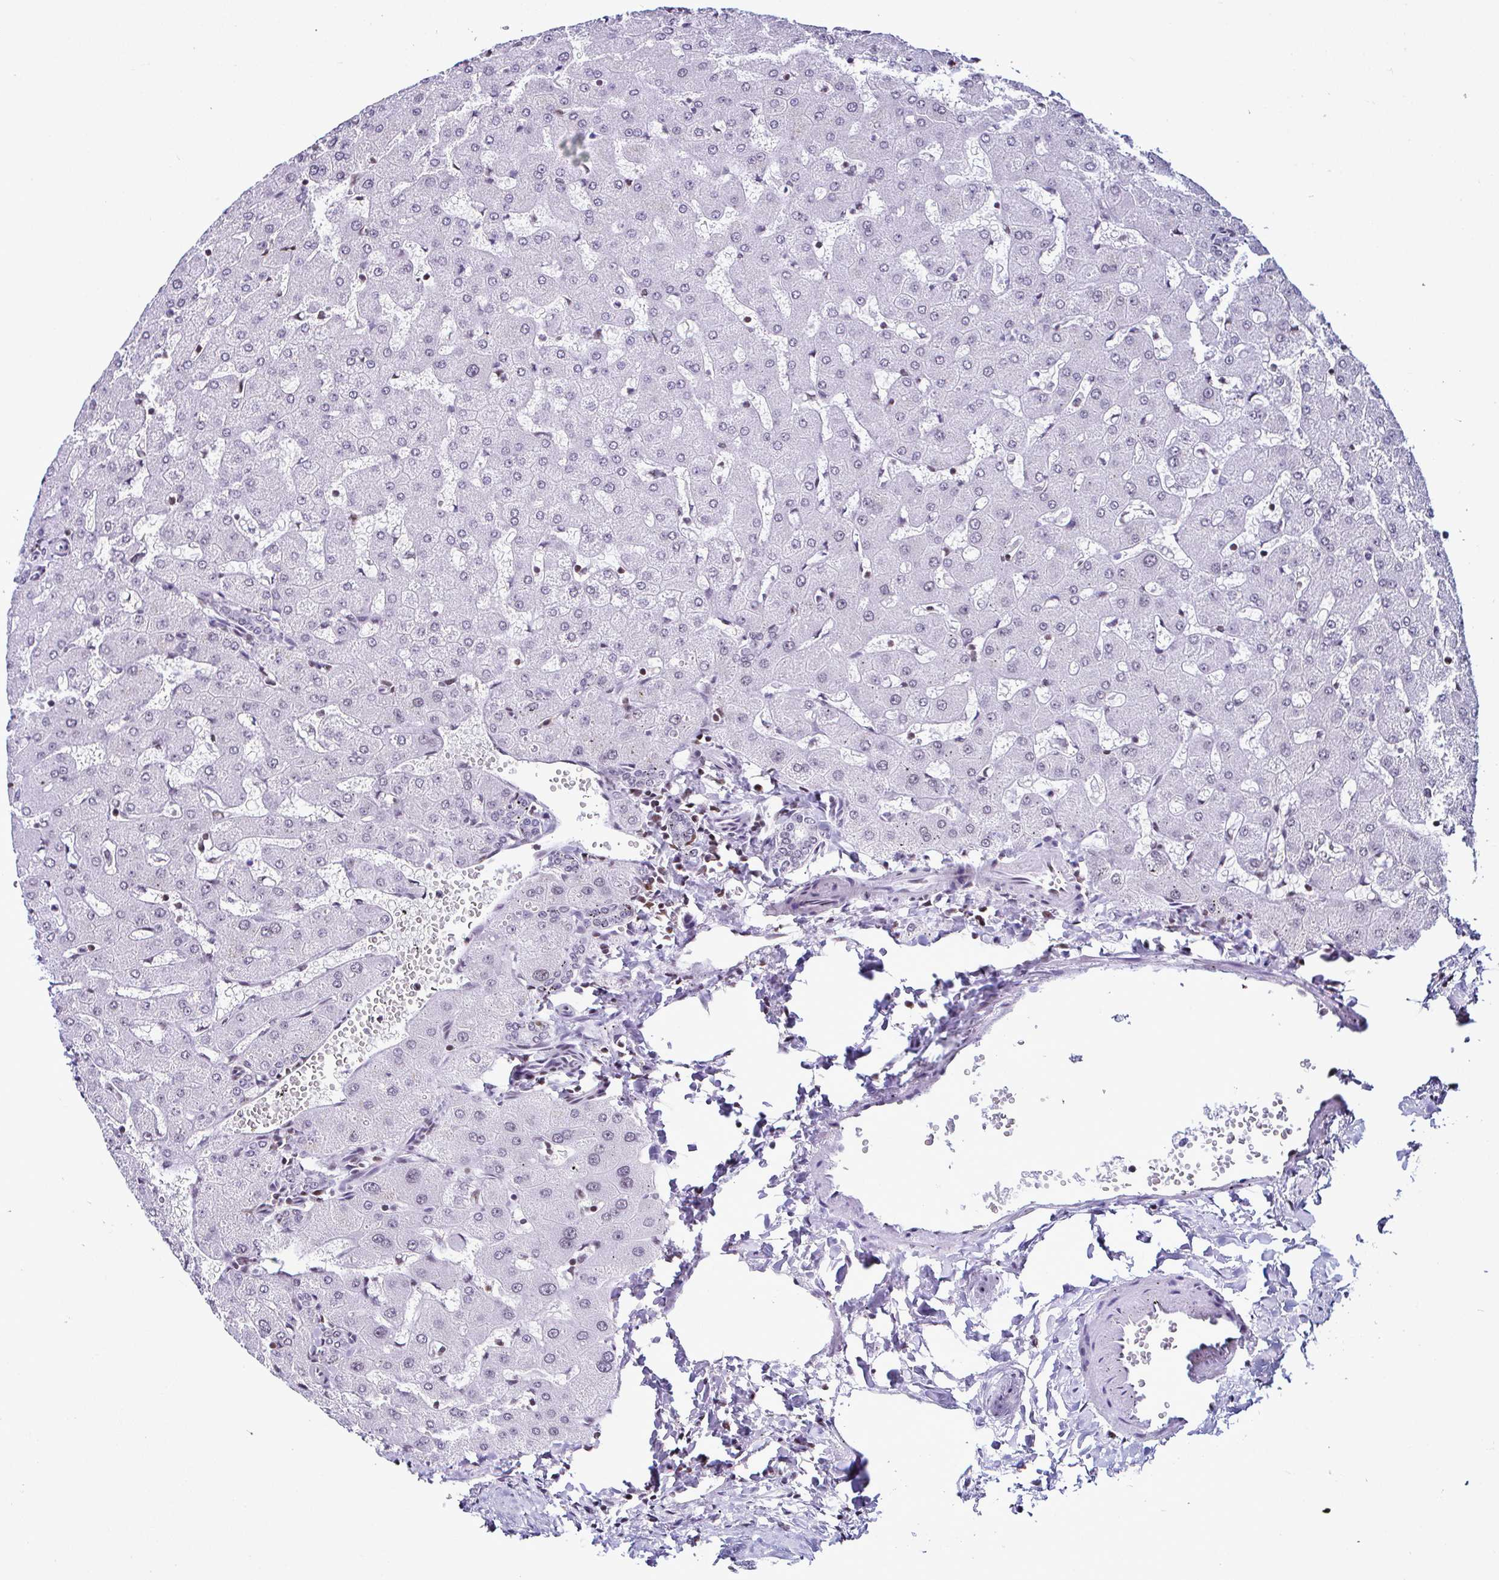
{"staining": {"intensity": "negative", "quantity": "none", "location": "none"}, "tissue": "liver", "cell_type": "Cholangiocytes", "image_type": "normal", "snomed": [{"axis": "morphology", "description": "Normal tissue, NOS"}, {"axis": "topography", "description": "Liver"}], "caption": "This is an immunohistochemistry (IHC) image of benign liver. There is no staining in cholangiocytes.", "gene": "DR1", "patient": {"sex": "female", "age": 63}}